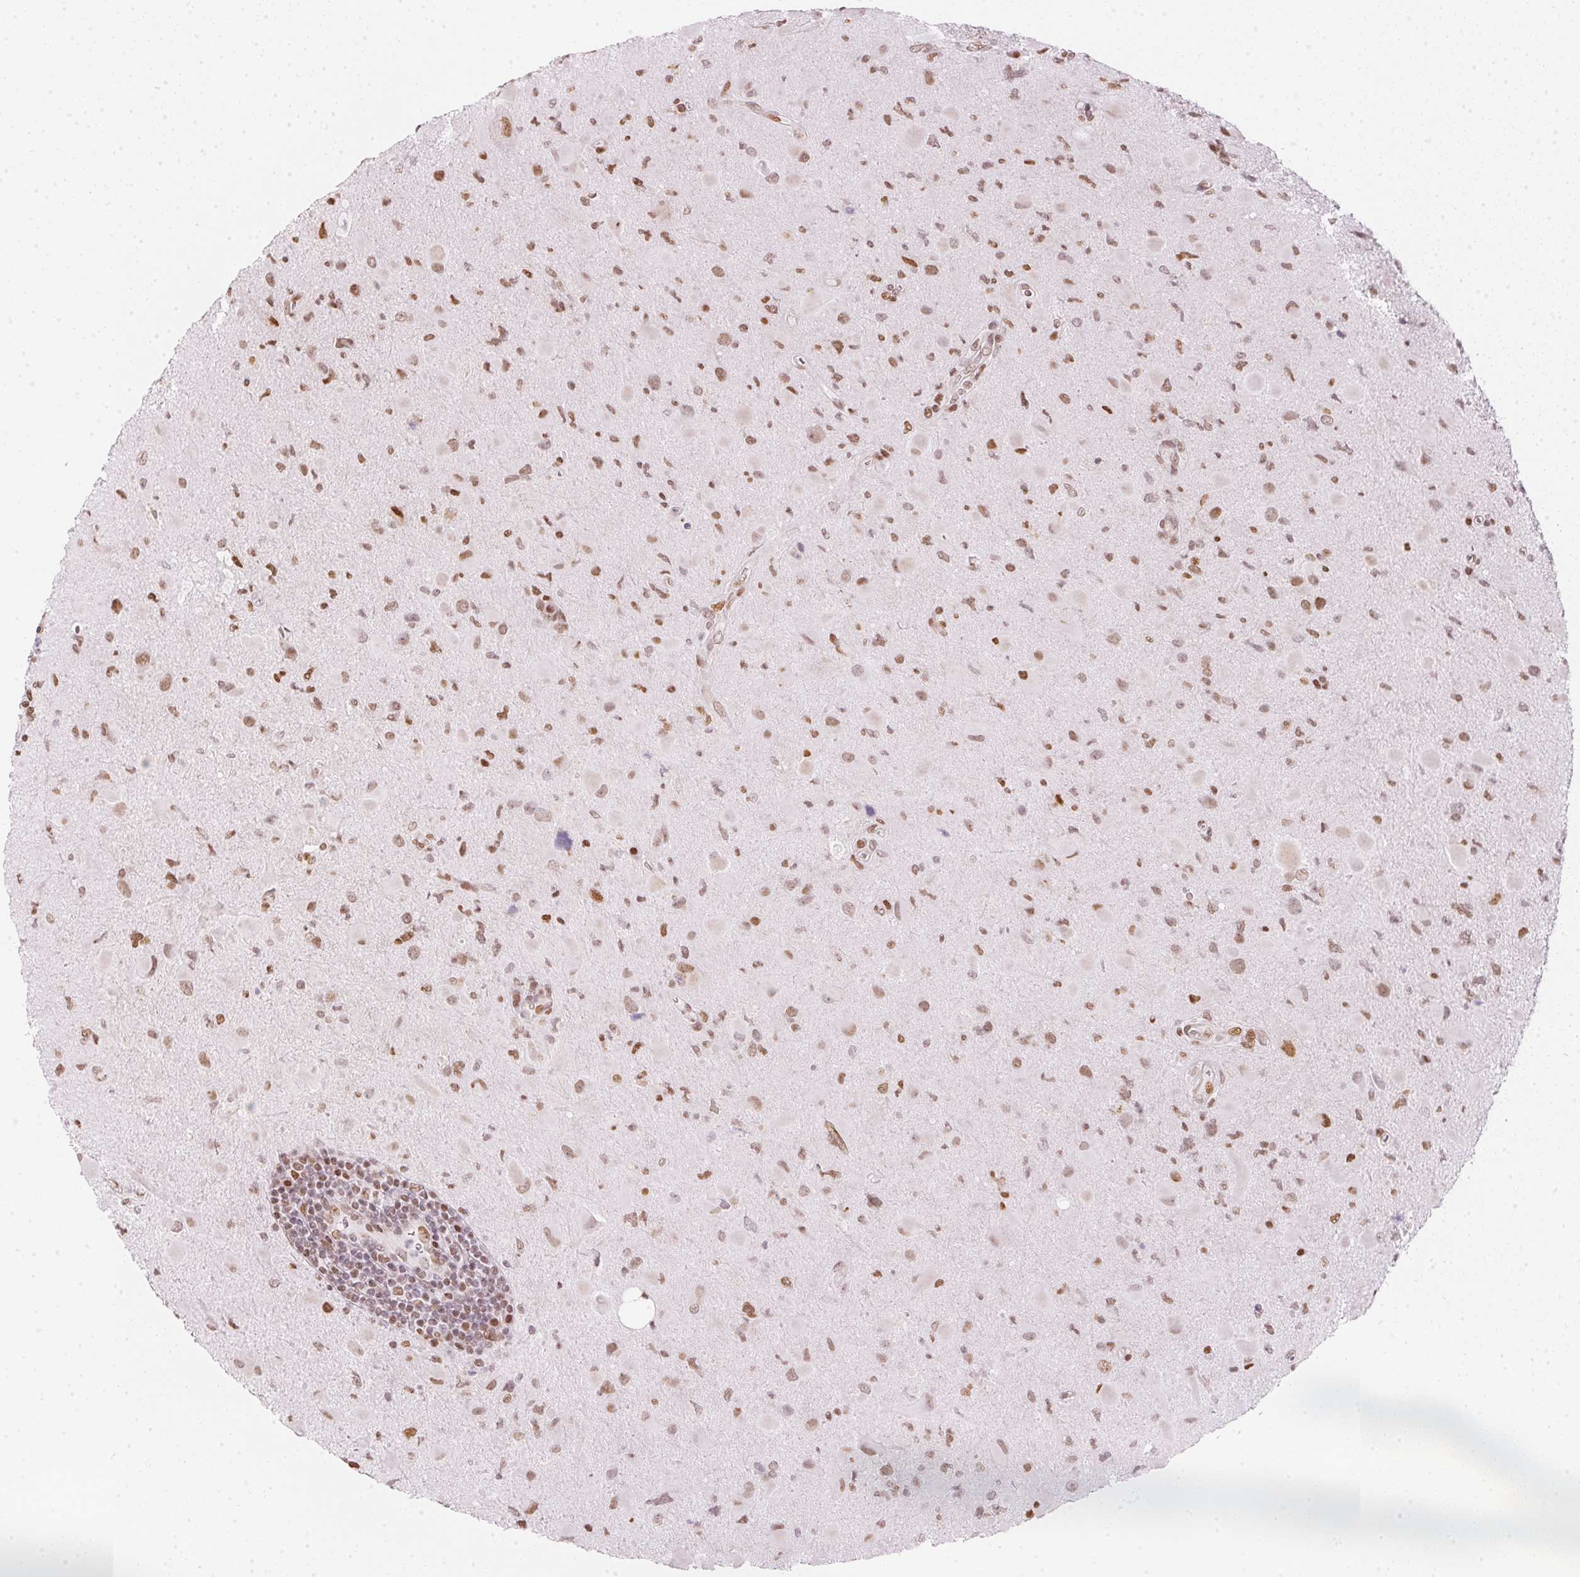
{"staining": {"intensity": "moderate", "quantity": "25%-75%", "location": "nuclear"}, "tissue": "glioma", "cell_type": "Tumor cells", "image_type": "cancer", "snomed": [{"axis": "morphology", "description": "Glioma, malignant, Low grade"}, {"axis": "topography", "description": "Brain"}], "caption": "A micrograph showing moderate nuclear staining in about 25%-75% of tumor cells in malignant glioma (low-grade), as visualized by brown immunohistochemical staining.", "gene": "KAT6A", "patient": {"sex": "female", "age": 32}}